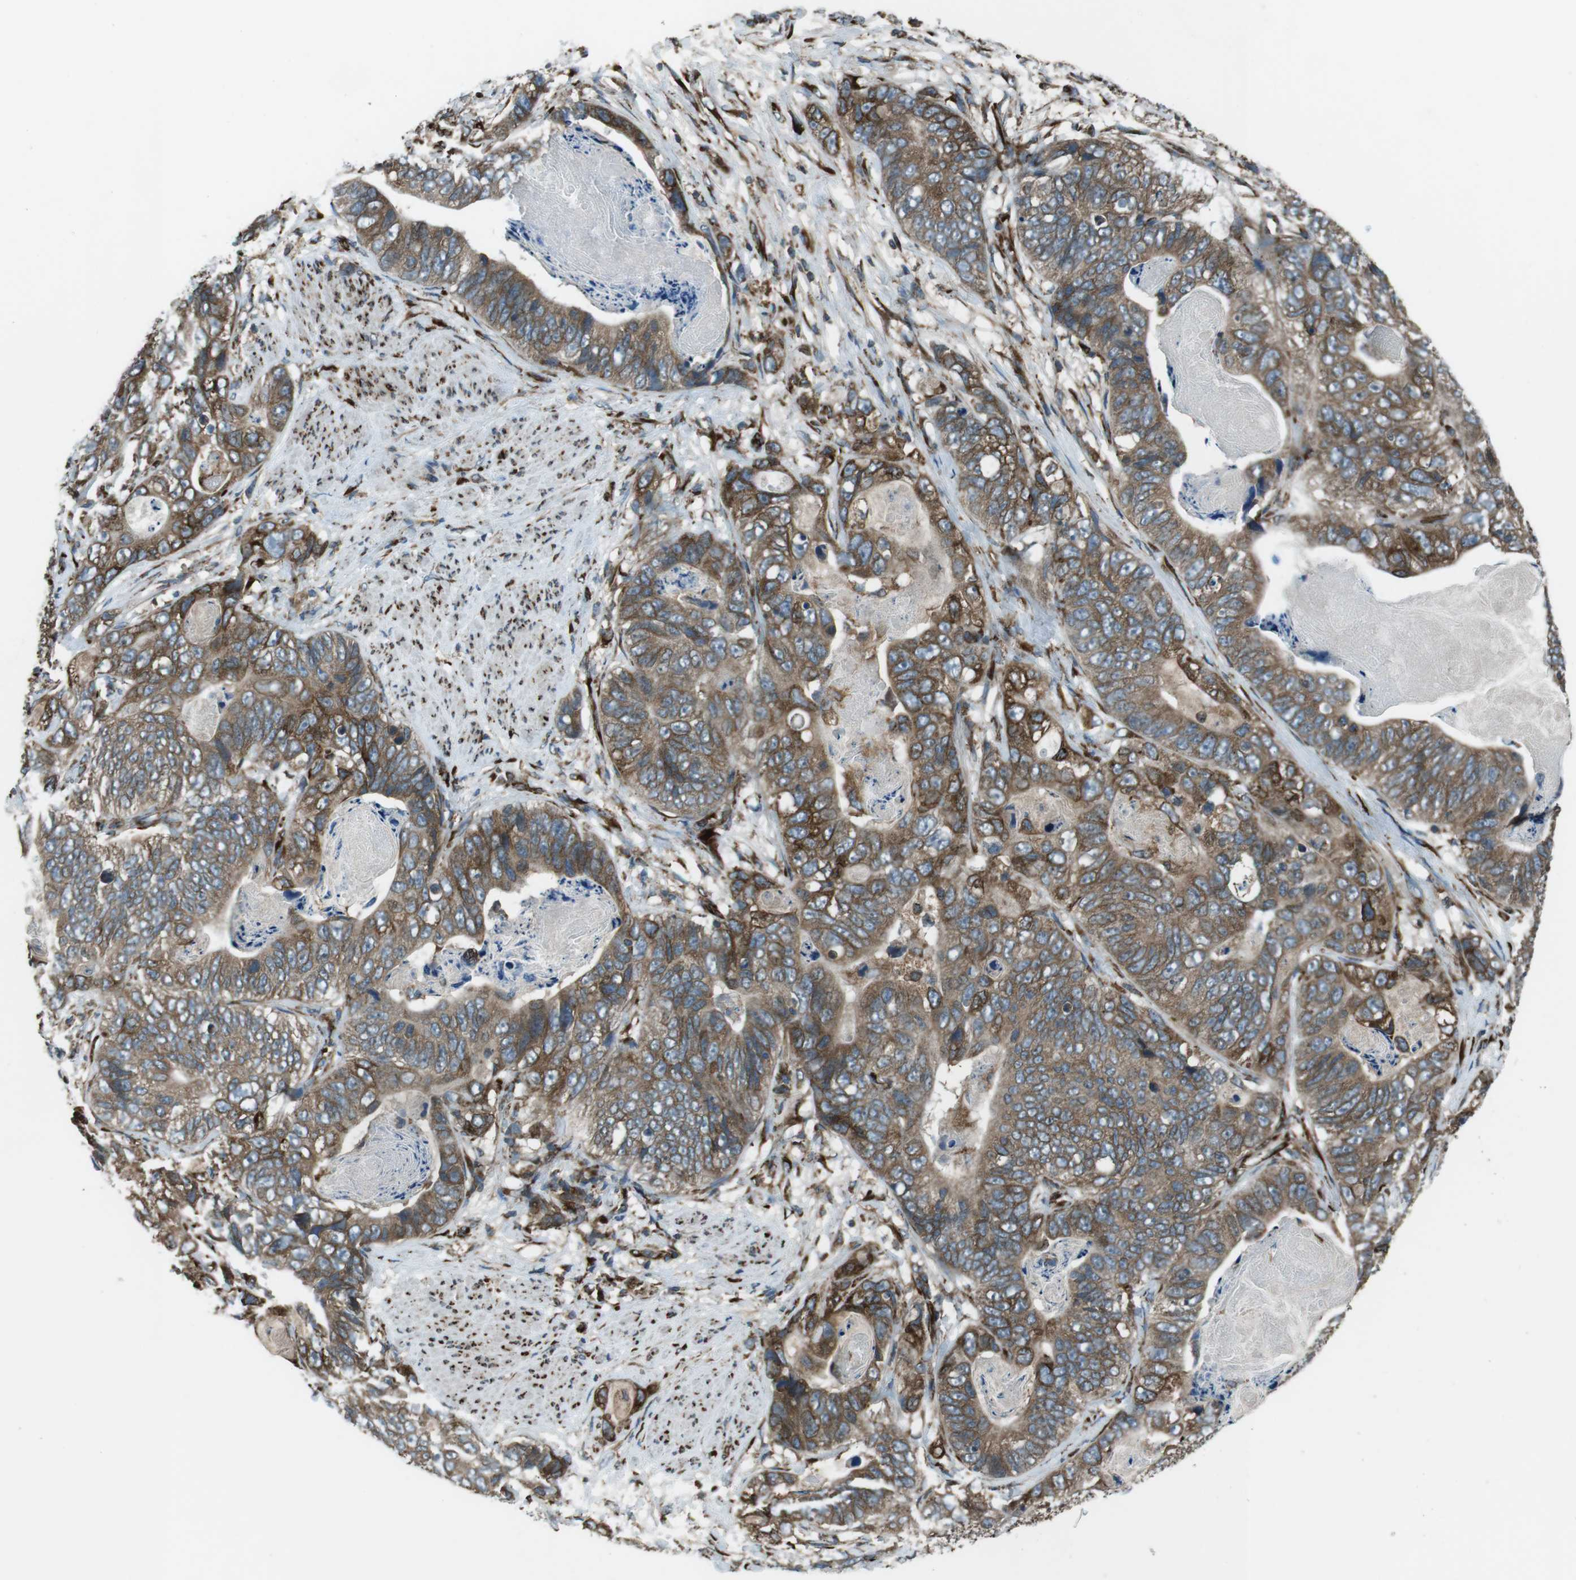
{"staining": {"intensity": "moderate", "quantity": ">75%", "location": "cytoplasmic/membranous"}, "tissue": "stomach cancer", "cell_type": "Tumor cells", "image_type": "cancer", "snomed": [{"axis": "morphology", "description": "Adenocarcinoma, NOS"}, {"axis": "topography", "description": "Stomach"}], "caption": "Immunohistochemistry (IHC) photomicrograph of neoplastic tissue: adenocarcinoma (stomach) stained using immunohistochemistry exhibits medium levels of moderate protein expression localized specifically in the cytoplasmic/membranous of tumor cells, appearing as a cytoplasmic/membranous brown color.", "gene": "KTN1", "patient": {"sex": "female", "age": 89}}